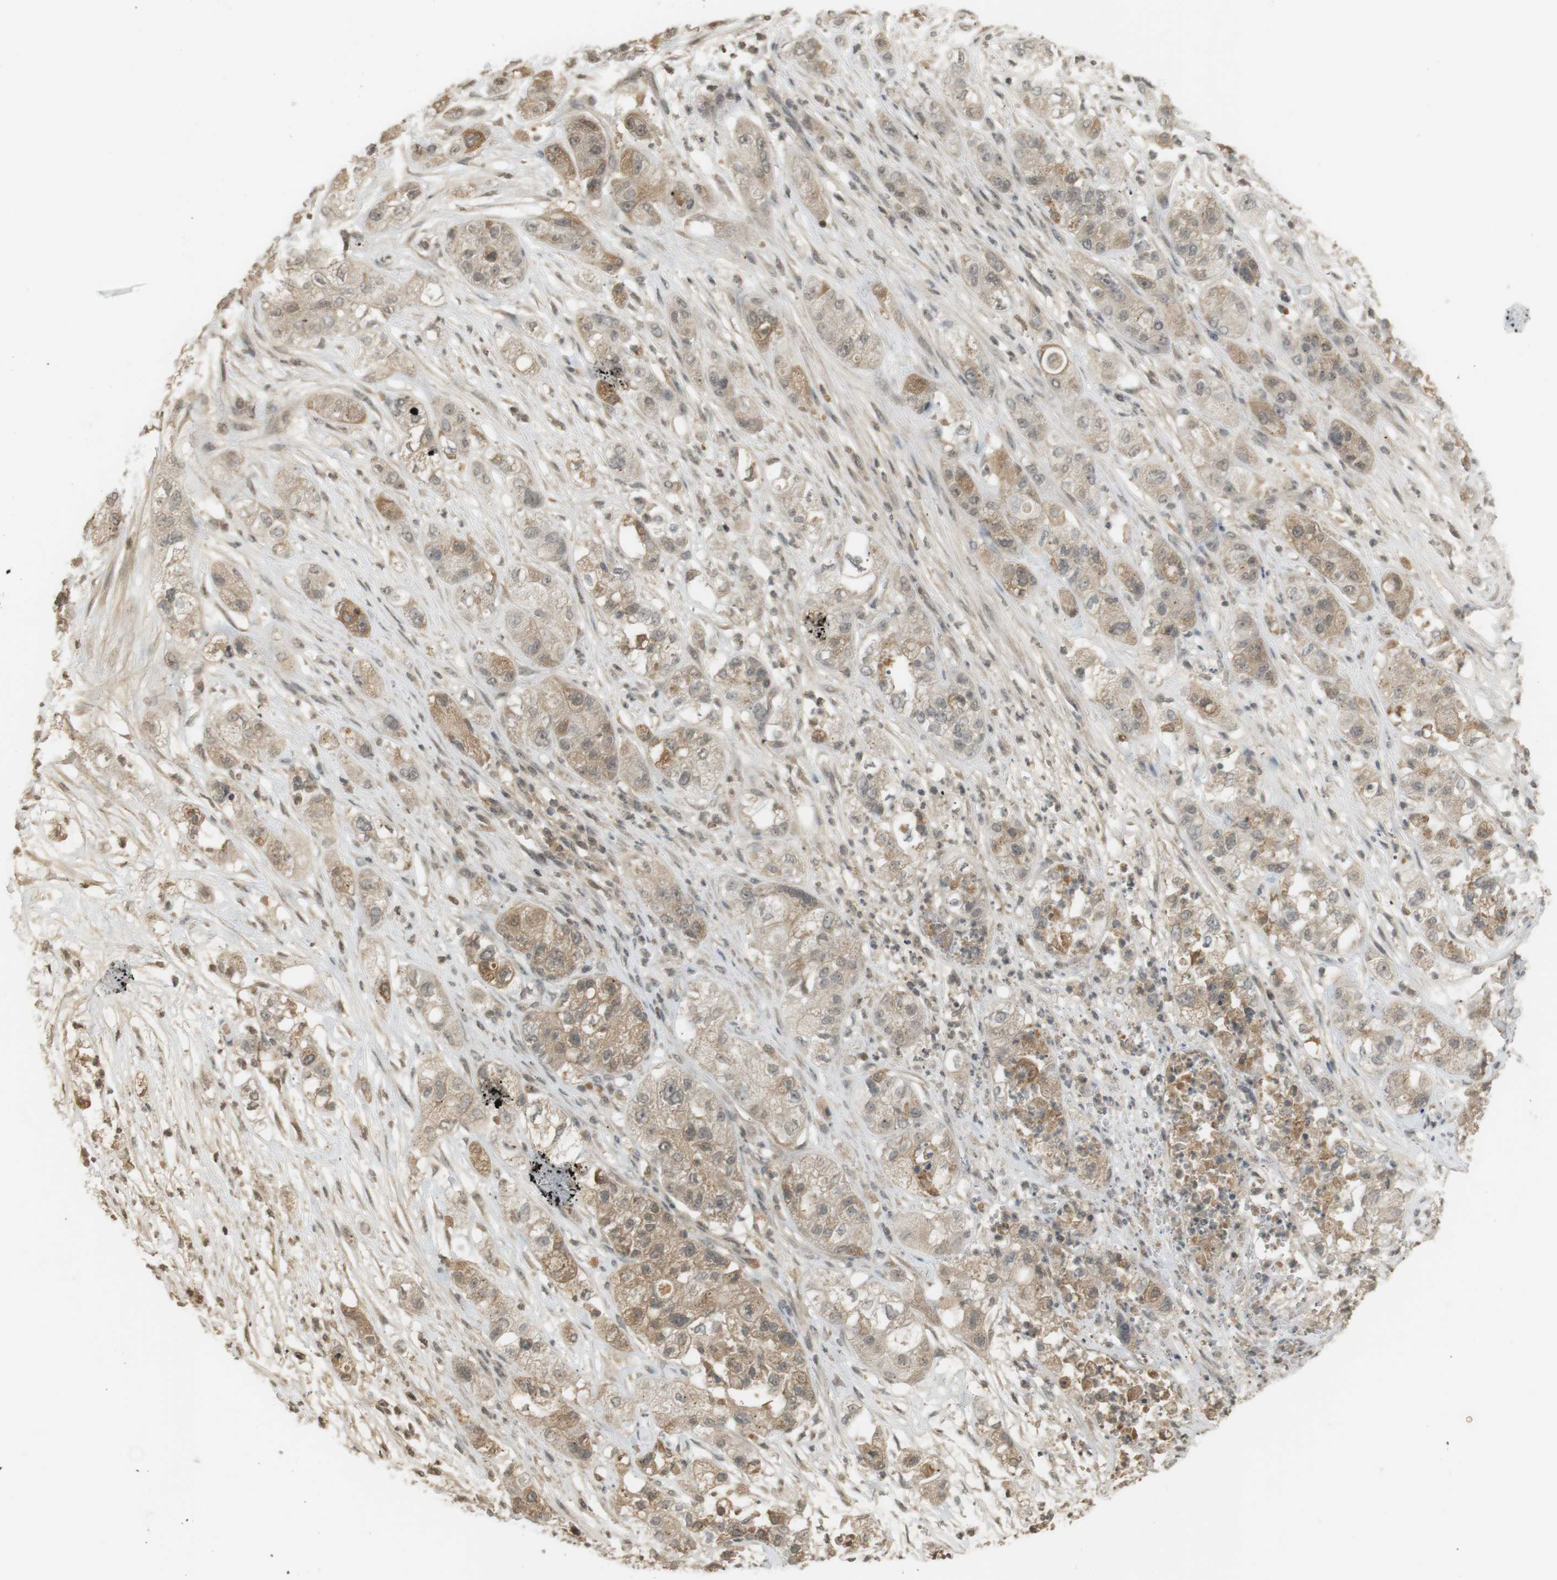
{"staining": {"intensity": "moderate", "quantity": "25%-75%", "location": "cytoplasmic/membranous"}, "tissue": "pancreatic cancer", "cell_type": "Tumor cells", "image_type": "cancer", "snomed": [{"axis": "morphology", "description": "Adenocarcinoma, NOS"}, {"axis": "topography", "description": "Pancreas"}], "caption": "This photomicrograph shows immunohistochemistry staining of human pancreatic adenocarcinoma, with medium moderate cytoplasmic/membranous staining in about 25%-75% of tumor cells.", "gene": "SRR", "patient": {"sex": "female", "age": 78}}